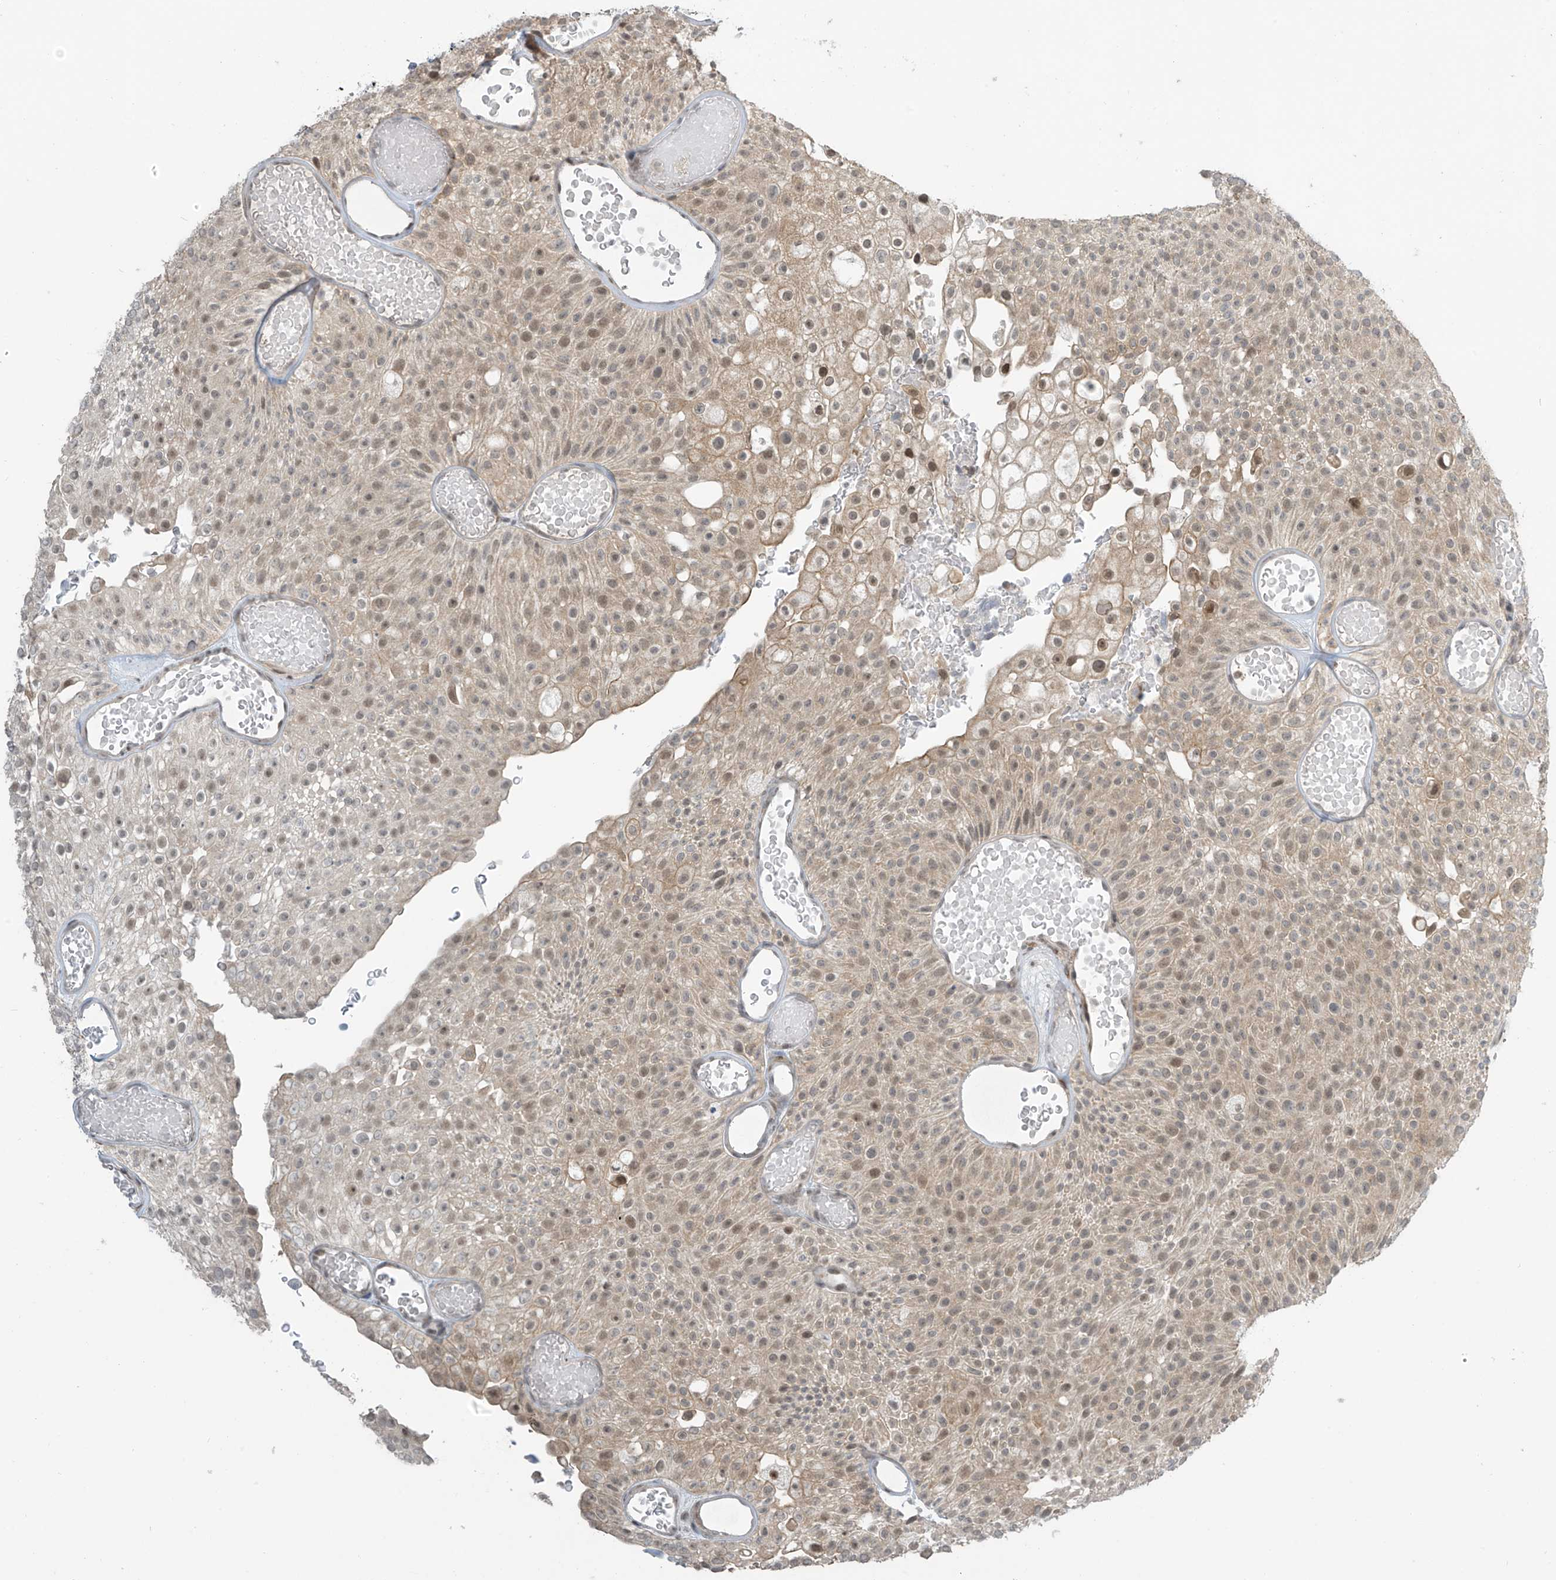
{"staining": {"intensity": "weak", "quantity": "25%-75%", "location": "cytoplasmic/membranous,nuclear"}, "tissue": "urothelial cancer", "cell_type": "Tumor cells", "image_type": "cancer", "snomed": [{"axis": "morphology", "description": "Urothelial carcinoma, Low grade"}, {"axis": "topography", "description": "Urinary bladder"}], "caption": "Immunohistochemistry image of neoplastic tissue: low-grade urothelial carcinoma stained using immunohistochemistry reveals low levels of weak protein expression localized specifically in the cytoplasmic/membranous and nuclear of tumor cells, appearing as a cytoplasmic/membranous and nuclear brown color.", "gene": "METAP1D", "patient": {"sex": "male", "age": 78}}